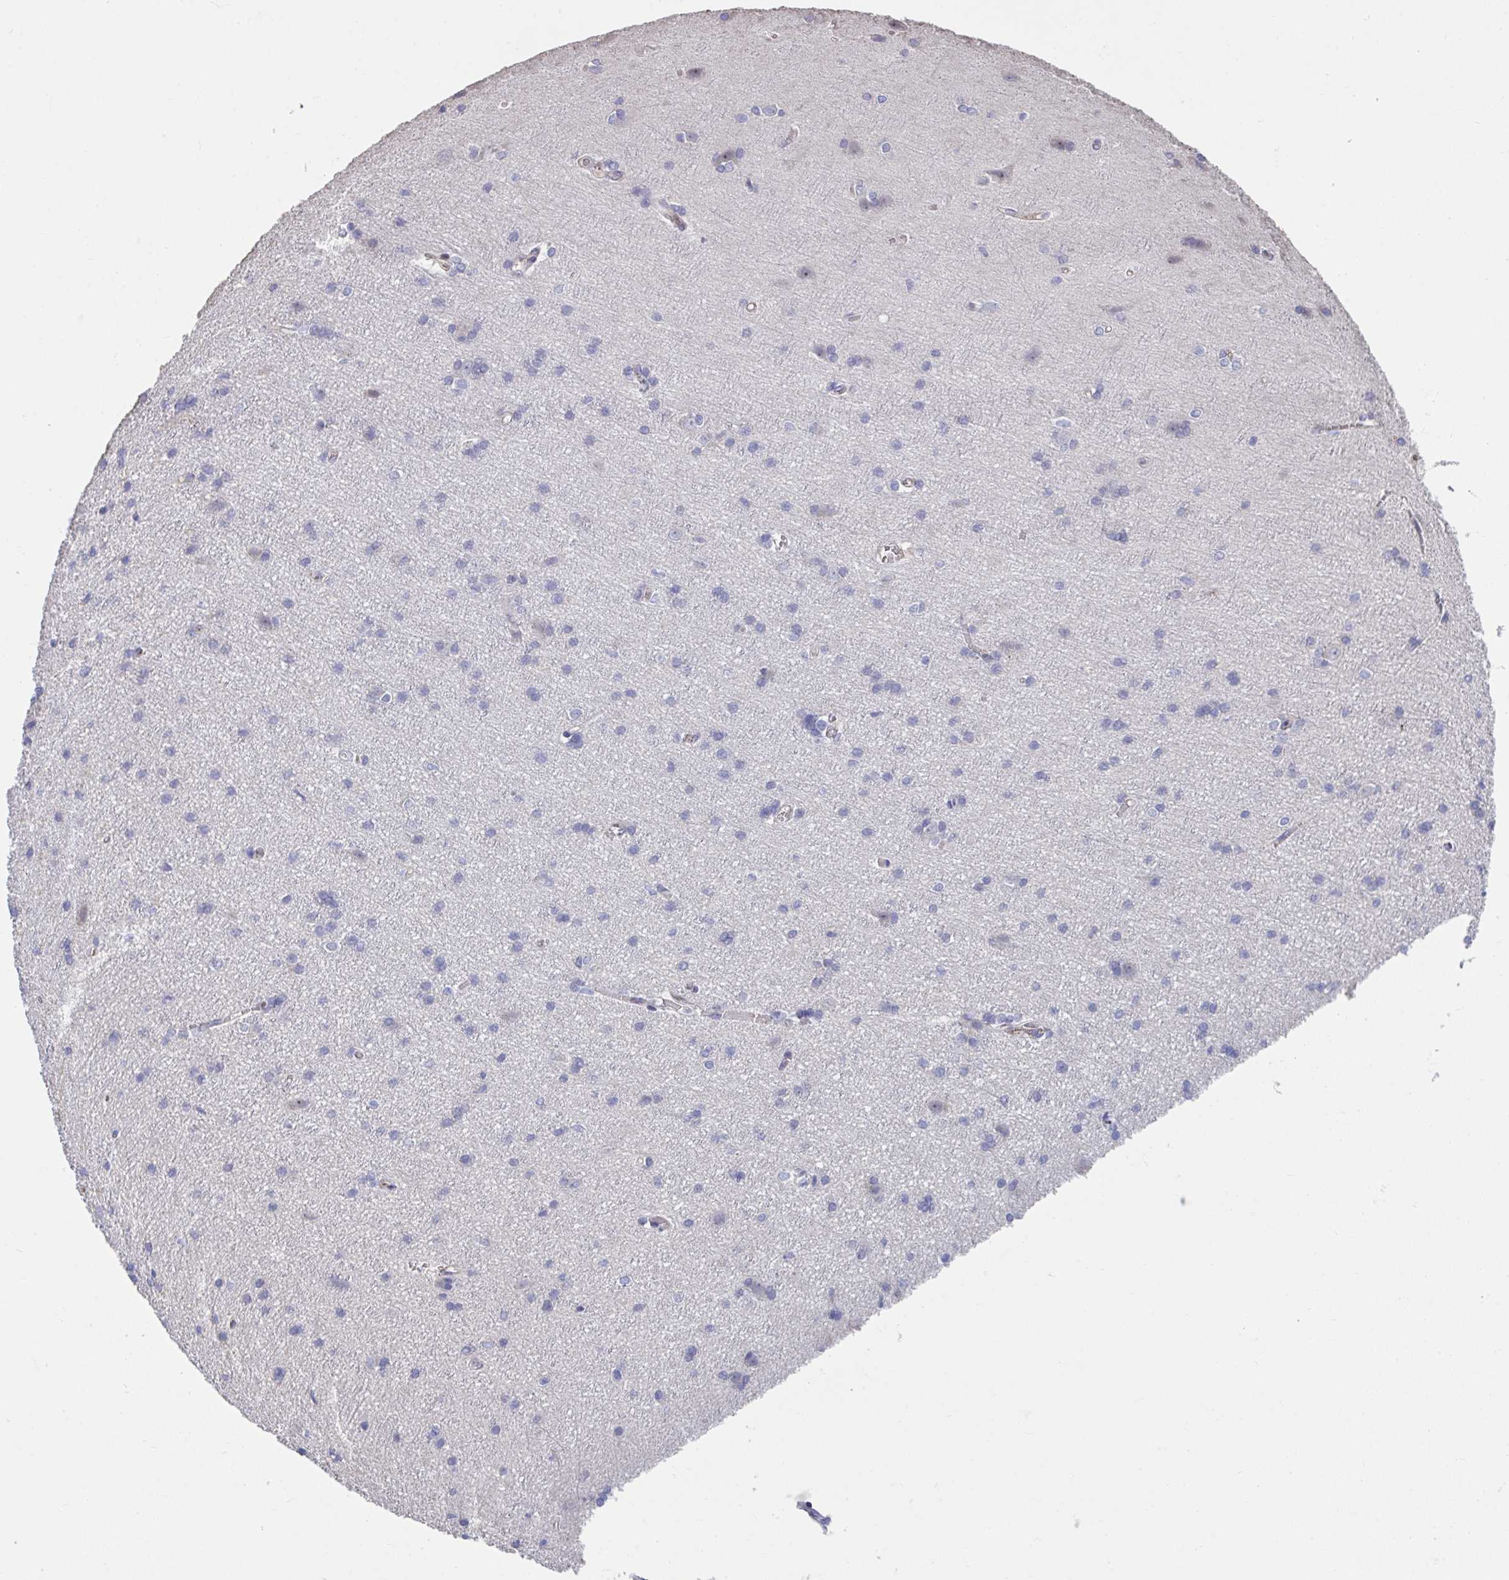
{"staining": {"intensity": "negative", "quantity": "none", "location": "none"}, "tissue": "cerebral cortex", "cell_type": "Endothelial cells", "image_type": "normal", "snomed": [{"axis": "morphology", "description": "Normal tissue, NOS"}, {"axis": "topography", "description": "Cerebral cortex"}], "caption": "IHC of benign cerebral cortex demonstrates no expression in endothelial cells. (Brightfield microscopy of DAB immunohistochemistry (IHC) at high magnification).", "gene": "CENPQ", "patient": {"sex": "male", "age": 37}}